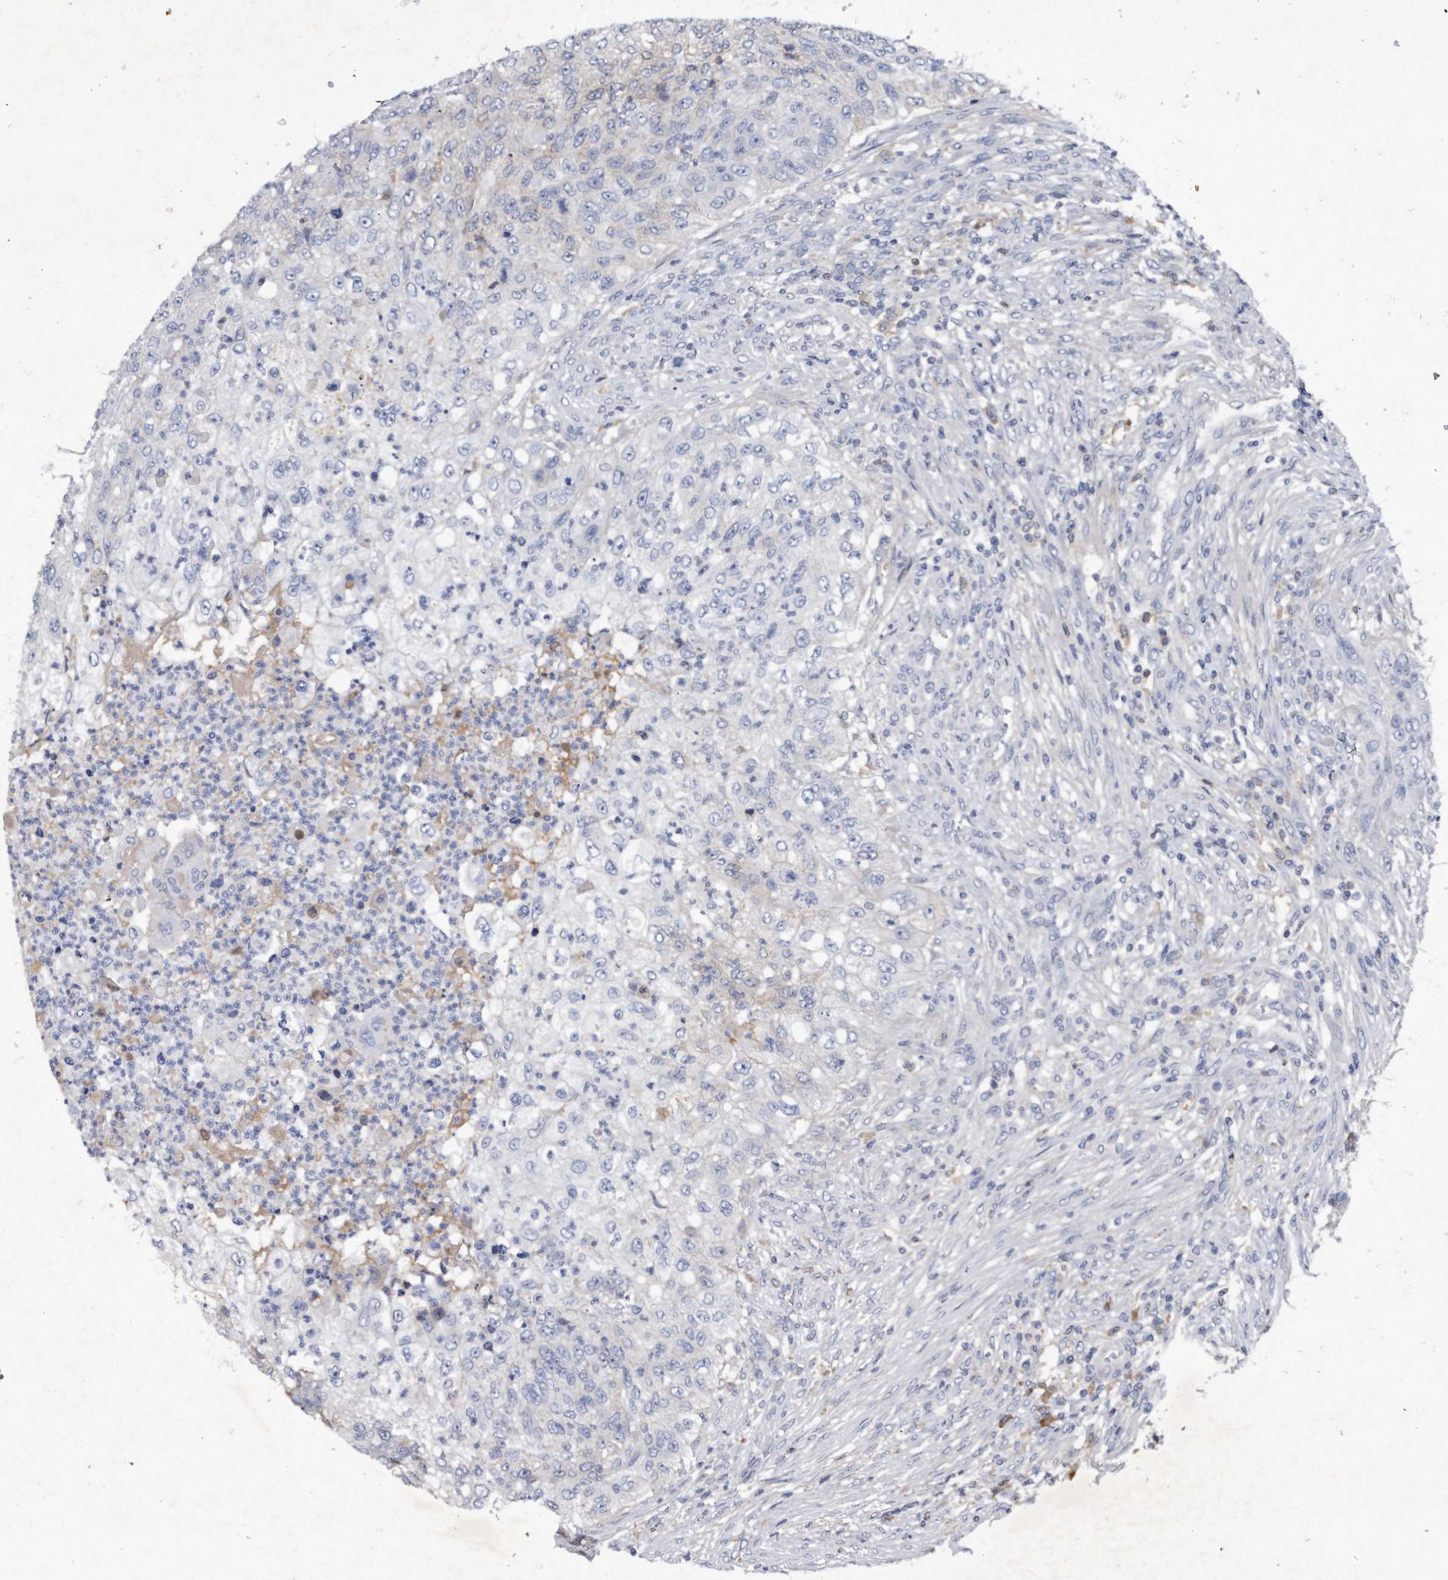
{"staining": {"intensity": "negative", "quantity": "none", "location": "none"}, "tissue": "urothelial cancer", "cell_type": "Tumor cells", "image_type": "cancer", "snomed": [{"axis": "morphology", "description": "Urothelial carcinoma, High grade"}, {"axis": "topography", "description": "Urinary bladder"}], "caption": "Immunohistochemistry (IHC) histopathology image of human urothelial cancer stained for a protein (brown), which shows no positivity in tumor cells. (Immunohistochemistry (IHC), brightfield microscopy, high magnification).", "gene": "ASNS", "patient": {"sex": "female", "age": 60}}